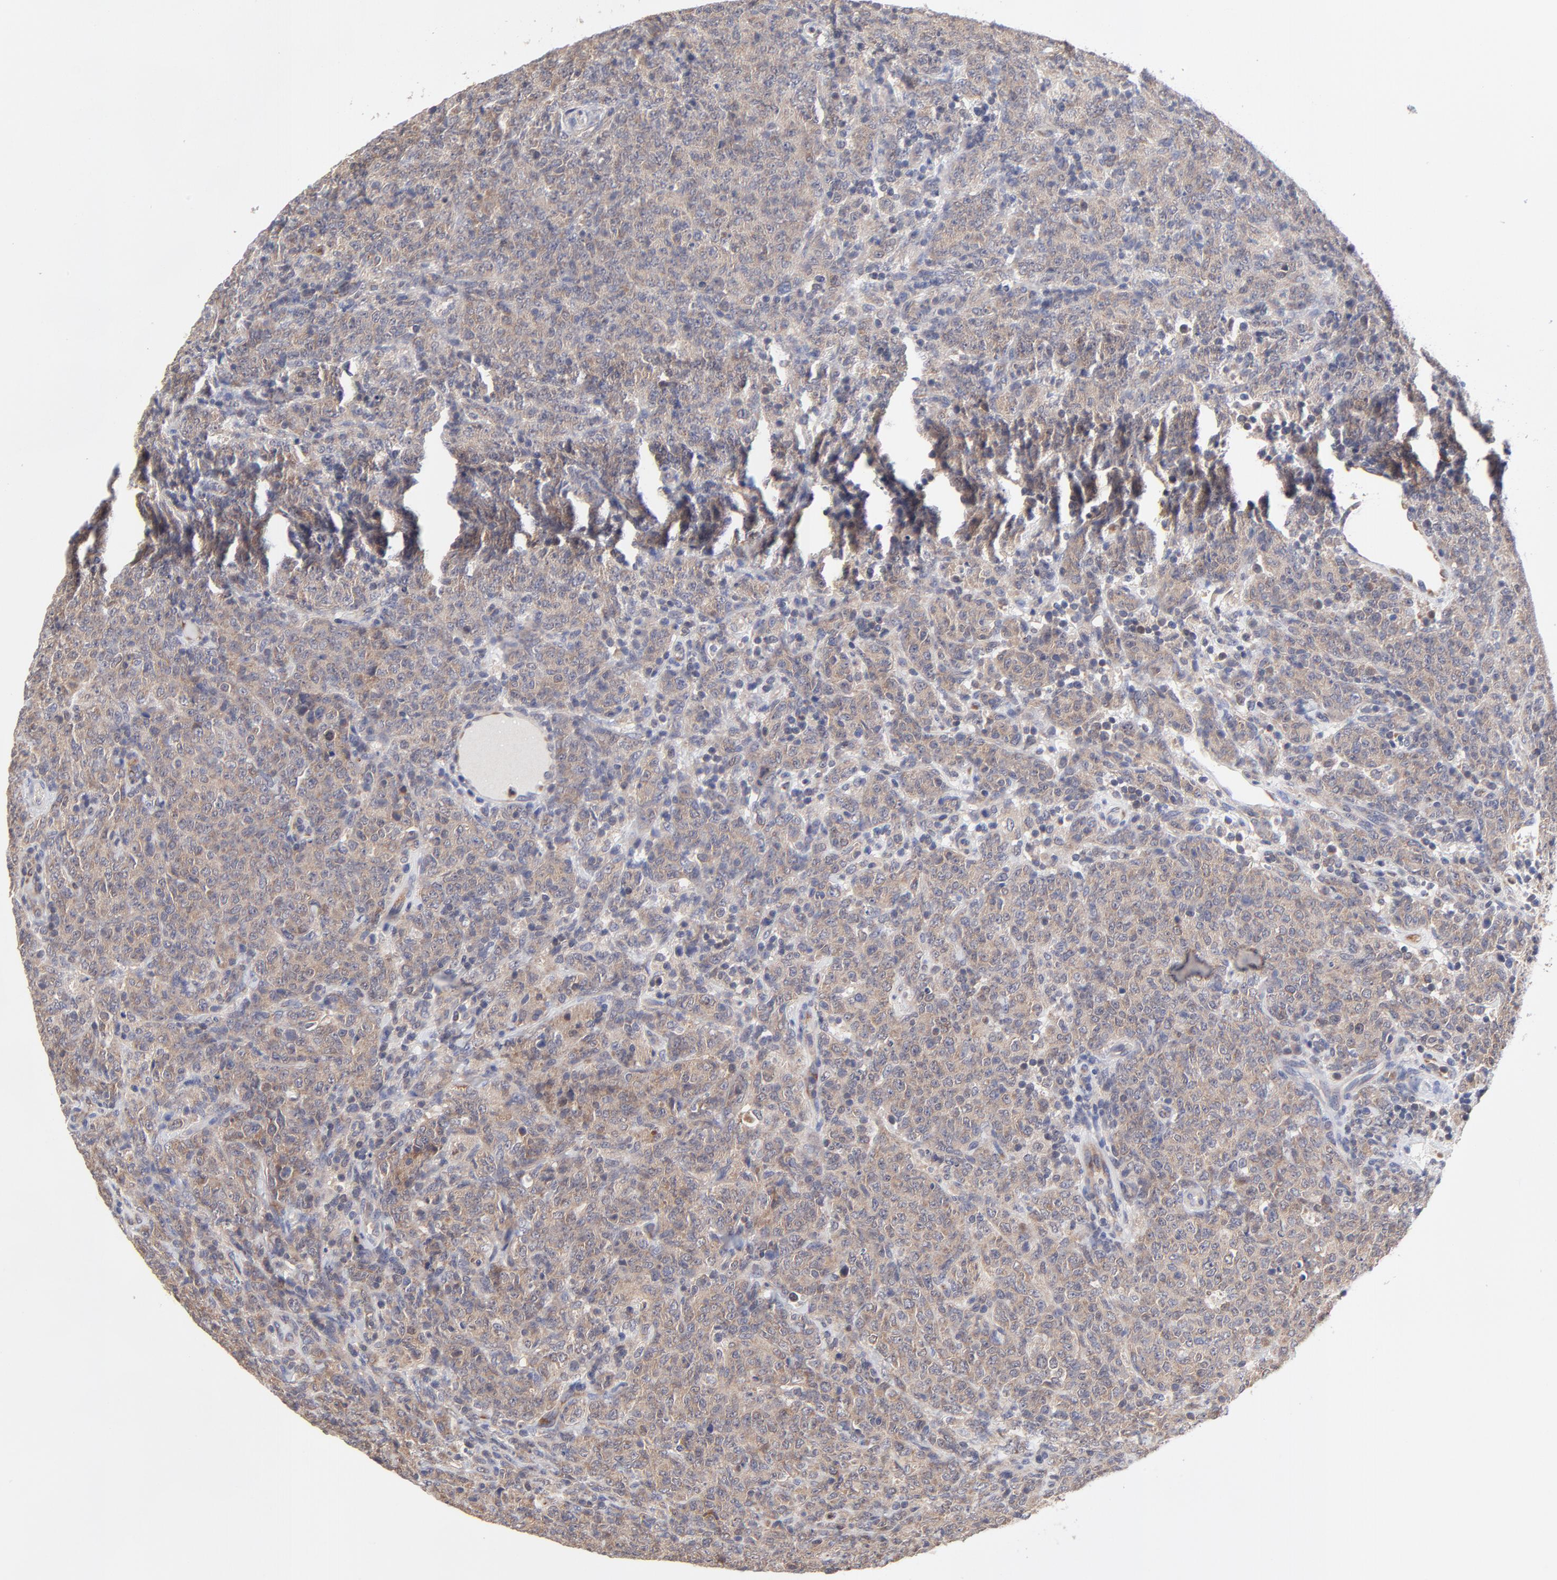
{"staining": {"intensity": "moderate", "quantity": "<25%", "location": "cytoplasmic/membranous"}, "tissue": "lymphoma", "cell_type": "Tumor cells", "image_type": "cancer", "snomed": [{"axis": "morphology", "description": "Malignant lymphoma, non-Hodgkin's type, High grade"}, {"axis": "topography", "description": "Tonsil"}], "caption": "Brown immunohistochemical staining in lymphoma displays moderate cytoplasmic/membranous staining in approximately <25% of tumor cells.", "gene": "PCMT1", "patient": {"sex": "female", "age": 36}}